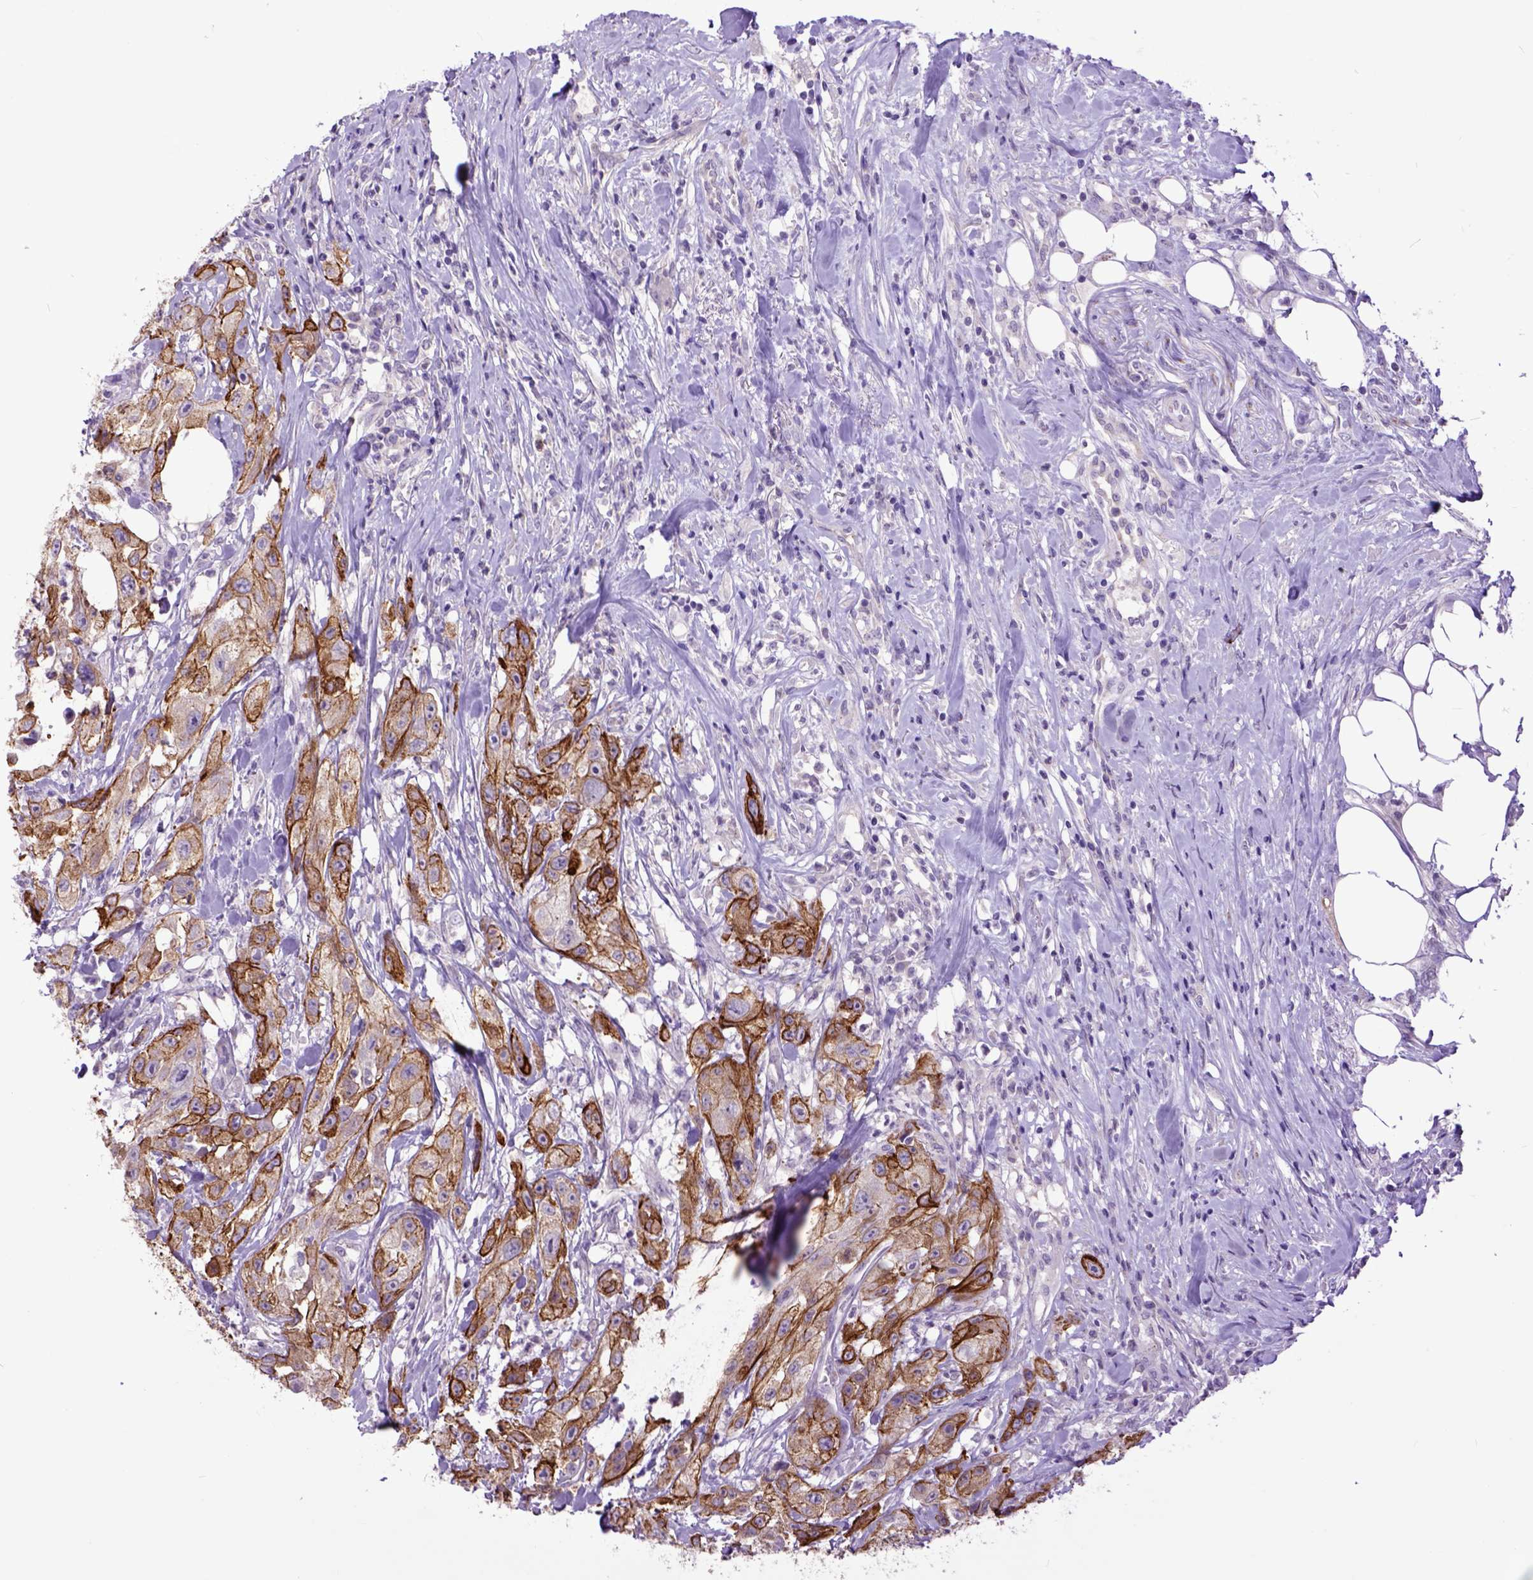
{"staining": {"intensity": "moderate", "quantity": ">75%", "location": "cytoplasmic/membranous"}, "tissue": "urothelial cancer", "cell_type": "Tumor cells", "image_type": "cancer", "snomed": [{"axis": "morphology", "description": "Urothelial carcinoma, High grade"}, {"axis": "topography", "description": "Urinary bladder"}], "caption": "A micrograph of human urothelial cancer stained for a protein reveals moderate cytoplasmic/membranous brown staining in tumor cells.", "gene": "RAB25", "patient": {"sex": "male", "age": 79}}